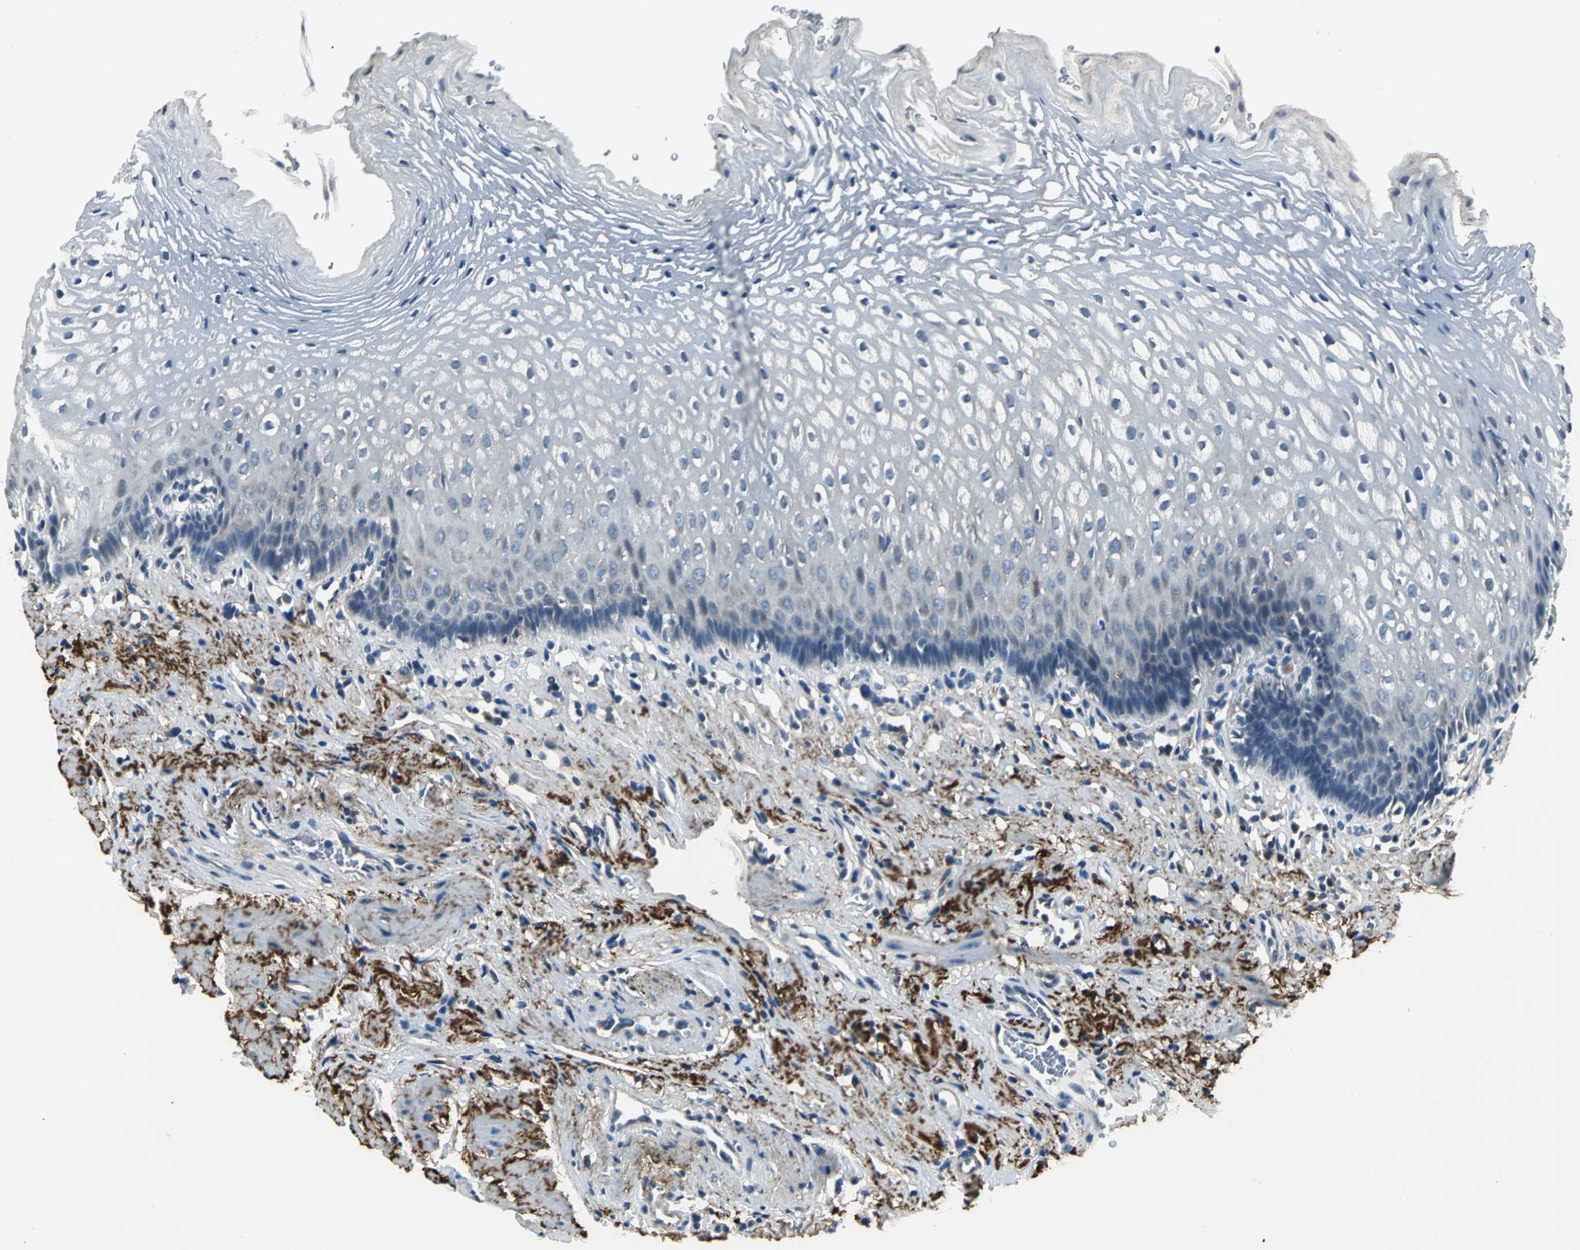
{"staining": {"intensity": "negative", "quantity": "none", "location": "none"}, "tissue": "esophagus", "cell_type": "Squamous epithelial cells", "image_type": "normal", "snomed": [{"axis": "morphology", "description": "Normal tissue, NOS"}, {"axis": "topography", "description": "Esophagus"}], "caption": "IHC photomicrograph of benign human esophagus stained for a protein (brown), which demonstrates no expression in squamous epithelial cells.", "gene": "SLC16A7", "patient": {"sex": "female", "age": 70}}